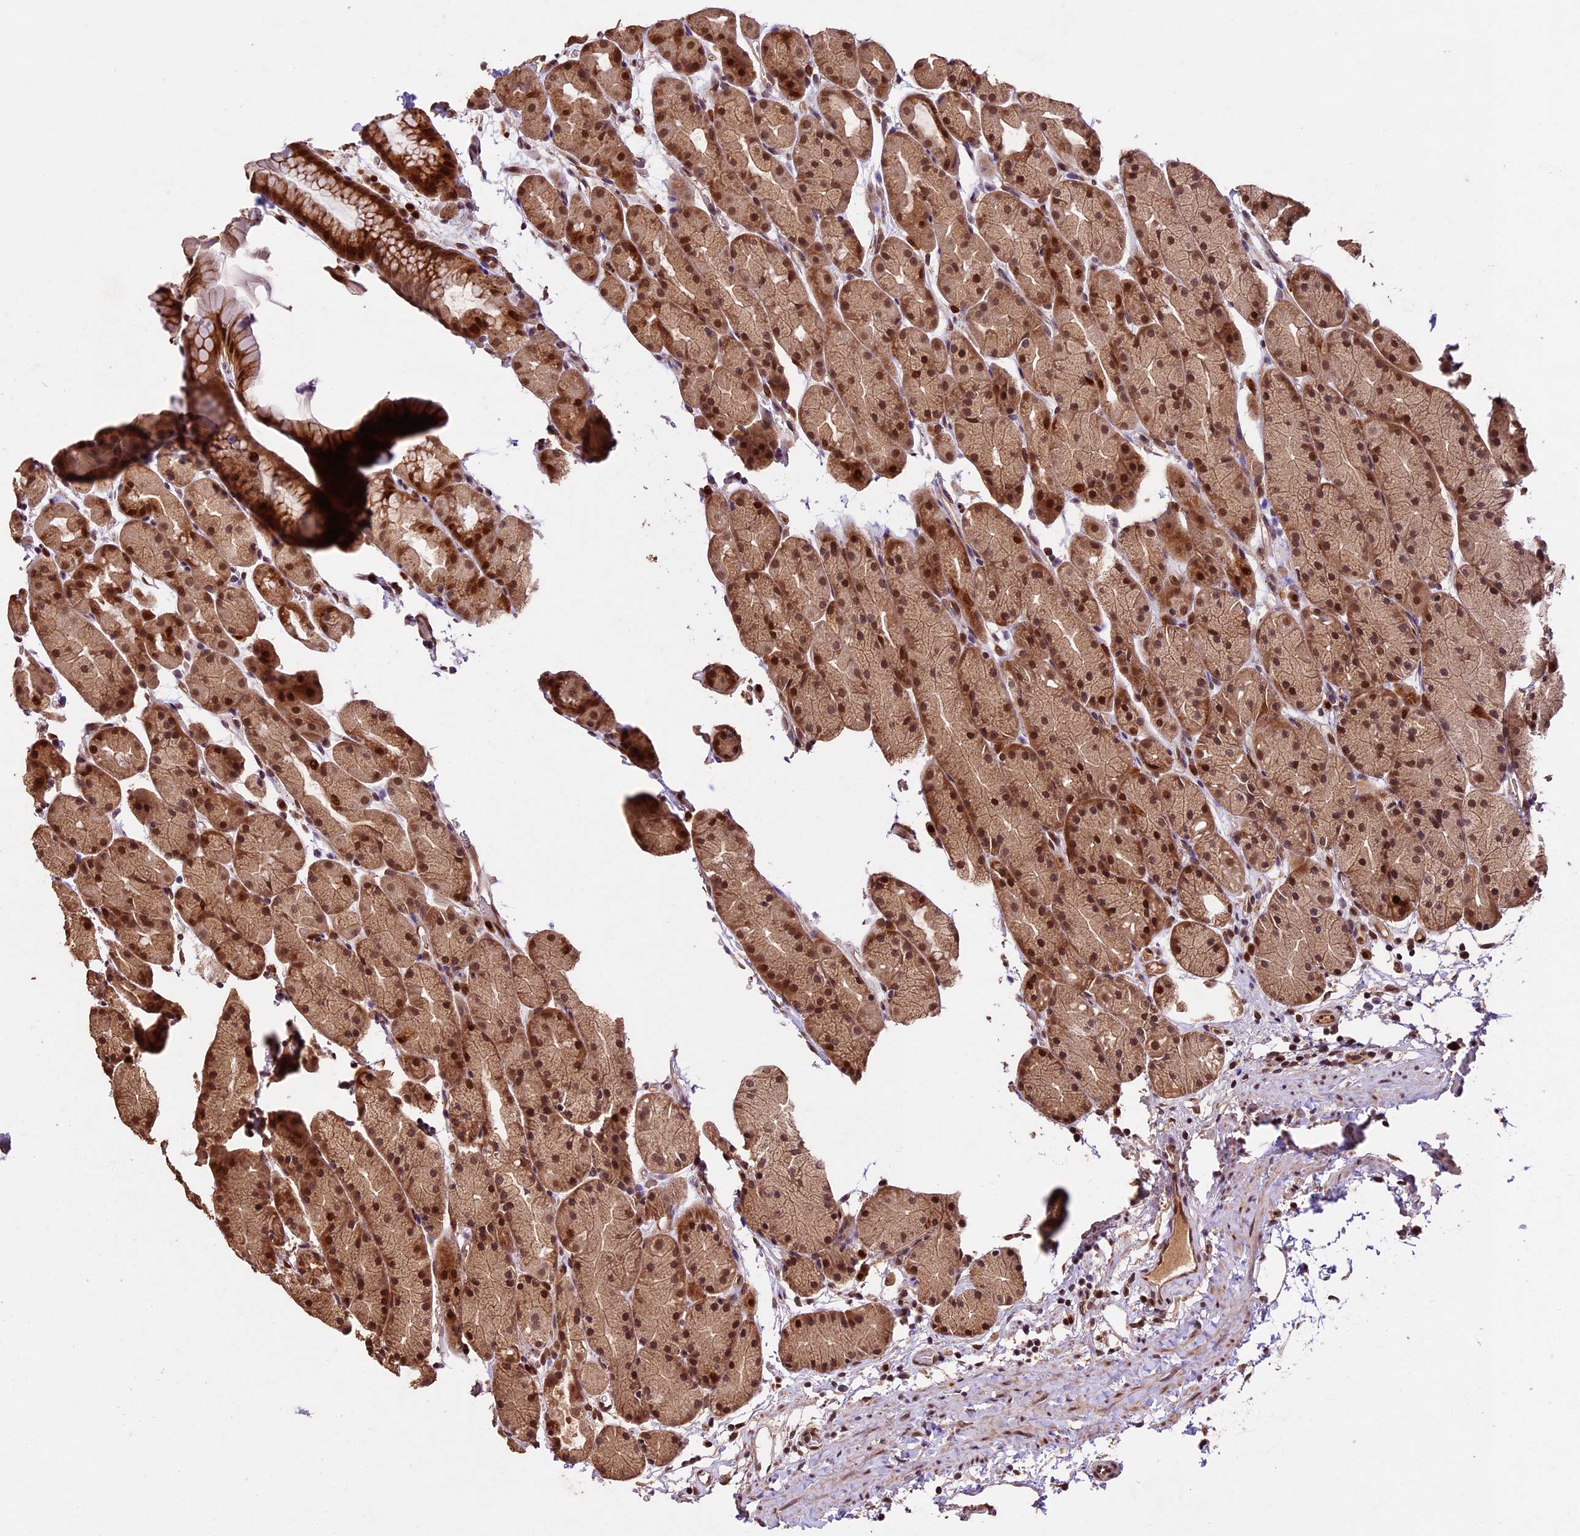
{"staining": {"intensity": "strong", "quantity": ">75%", "location": "cytoplasmic/membranous,nuclear"}, "tissue": "stomach", "cell_type": "Glandular cells", "image_type": "normal", "snomed": [{"axis": "morphology", "description": "Normal tissue, NOS"}, {"axis": "topography", "description": "Stomach, upper"}, {"axis": "topography", "description": "Stomach"}], "caption": "Immunohistochemistry (IHC) staining of normal stomach, which demonstrates high levels of strong cytoplasmic/membranous,nuclear staining in approximately >75% of glandular cells indicating strong cytoplasmic/membranous,nuclear protein positivity. The staining was performed using DAB (3,3'-diaminobenzidine) (brown) for protein detection and nuclei were counterstained in hematoxylin (blue).", "gene": "CDKN2AIP", "patient": {"sex": "male", "age": 47}}